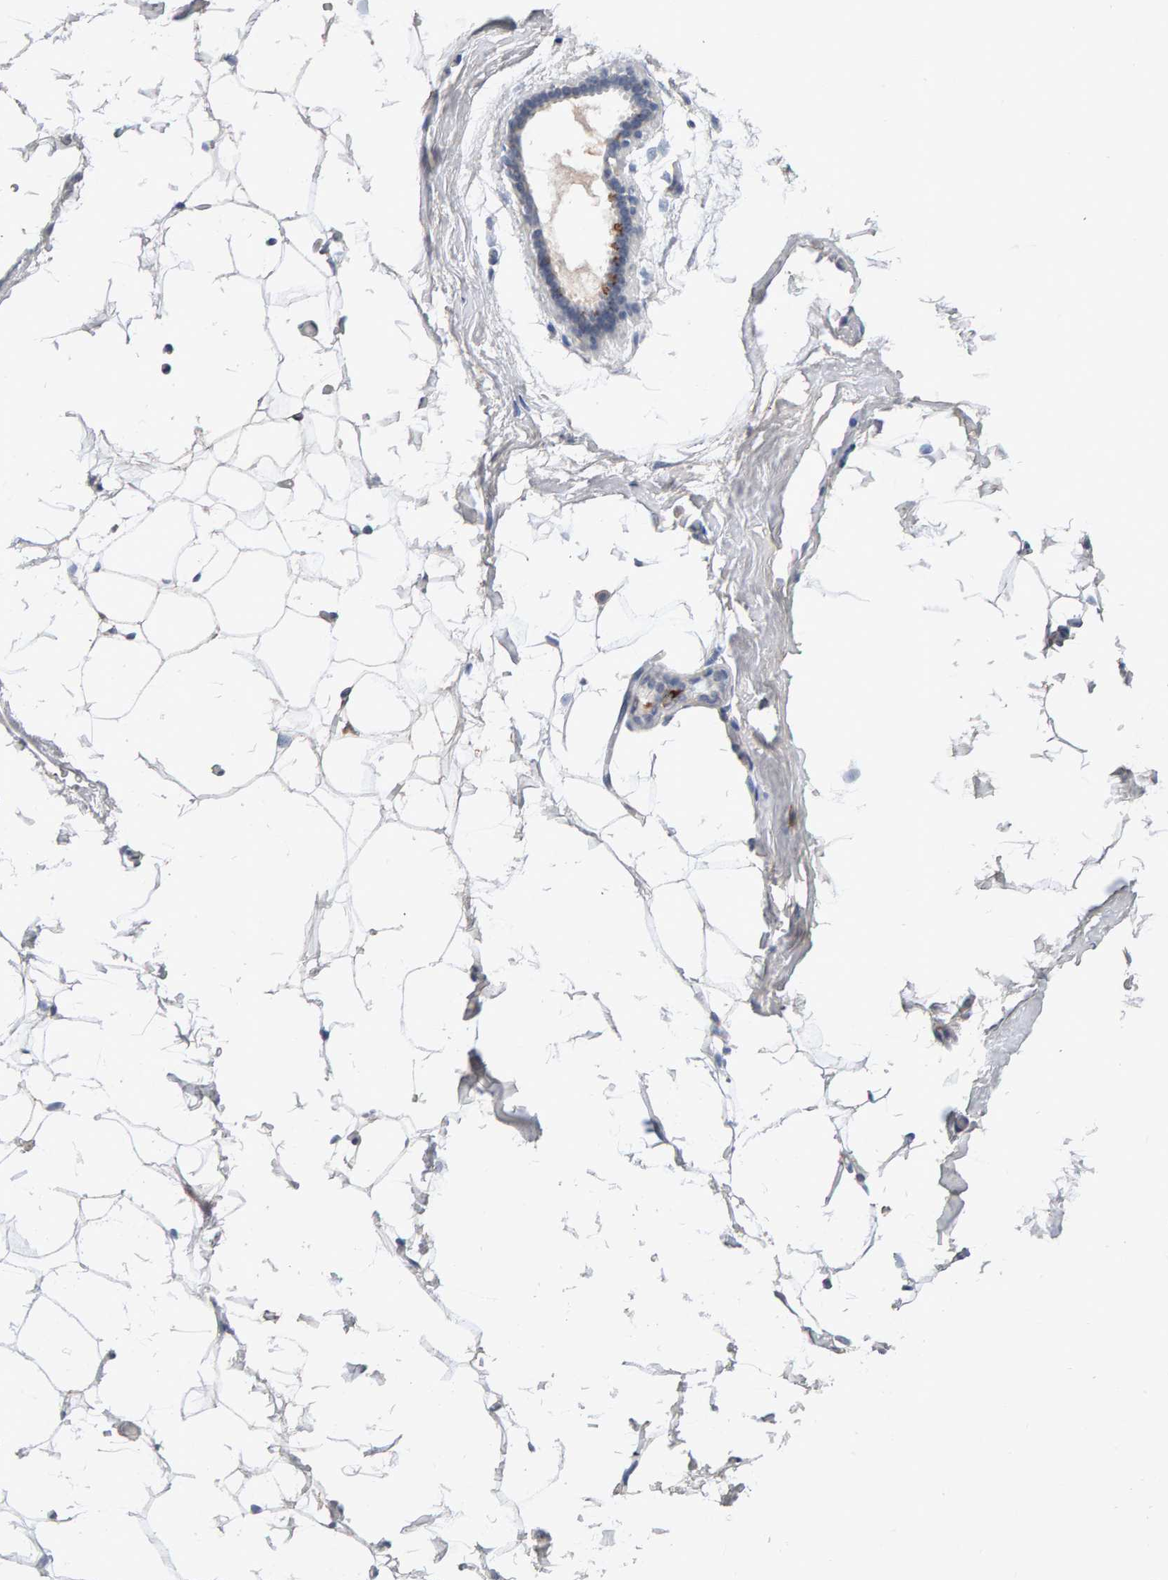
{"staining": {"intensity": "negative", "quantity": "none", "location": "none"}, "tissue": "adipose tissue", "cell_type": "Adipocytes", "image_type": "normal", "snomed": [{"axis": "morphology", "description": "Normal tissue, NOS"}, {"axis": "topography", "description": "Breast"}, {"axis": "topography", "description": "Soft tissue"}], "caption": "DAB (3,3'-diaminobenzidine) immunohistochemical staining of unremarkable adipose tissue shows no significant staining in adipocytes. (DAB immunohistochemistry with hematoxylin counter stain).", "gene": "PTPRM", "patient": {"sex": "female", "age": 75}}